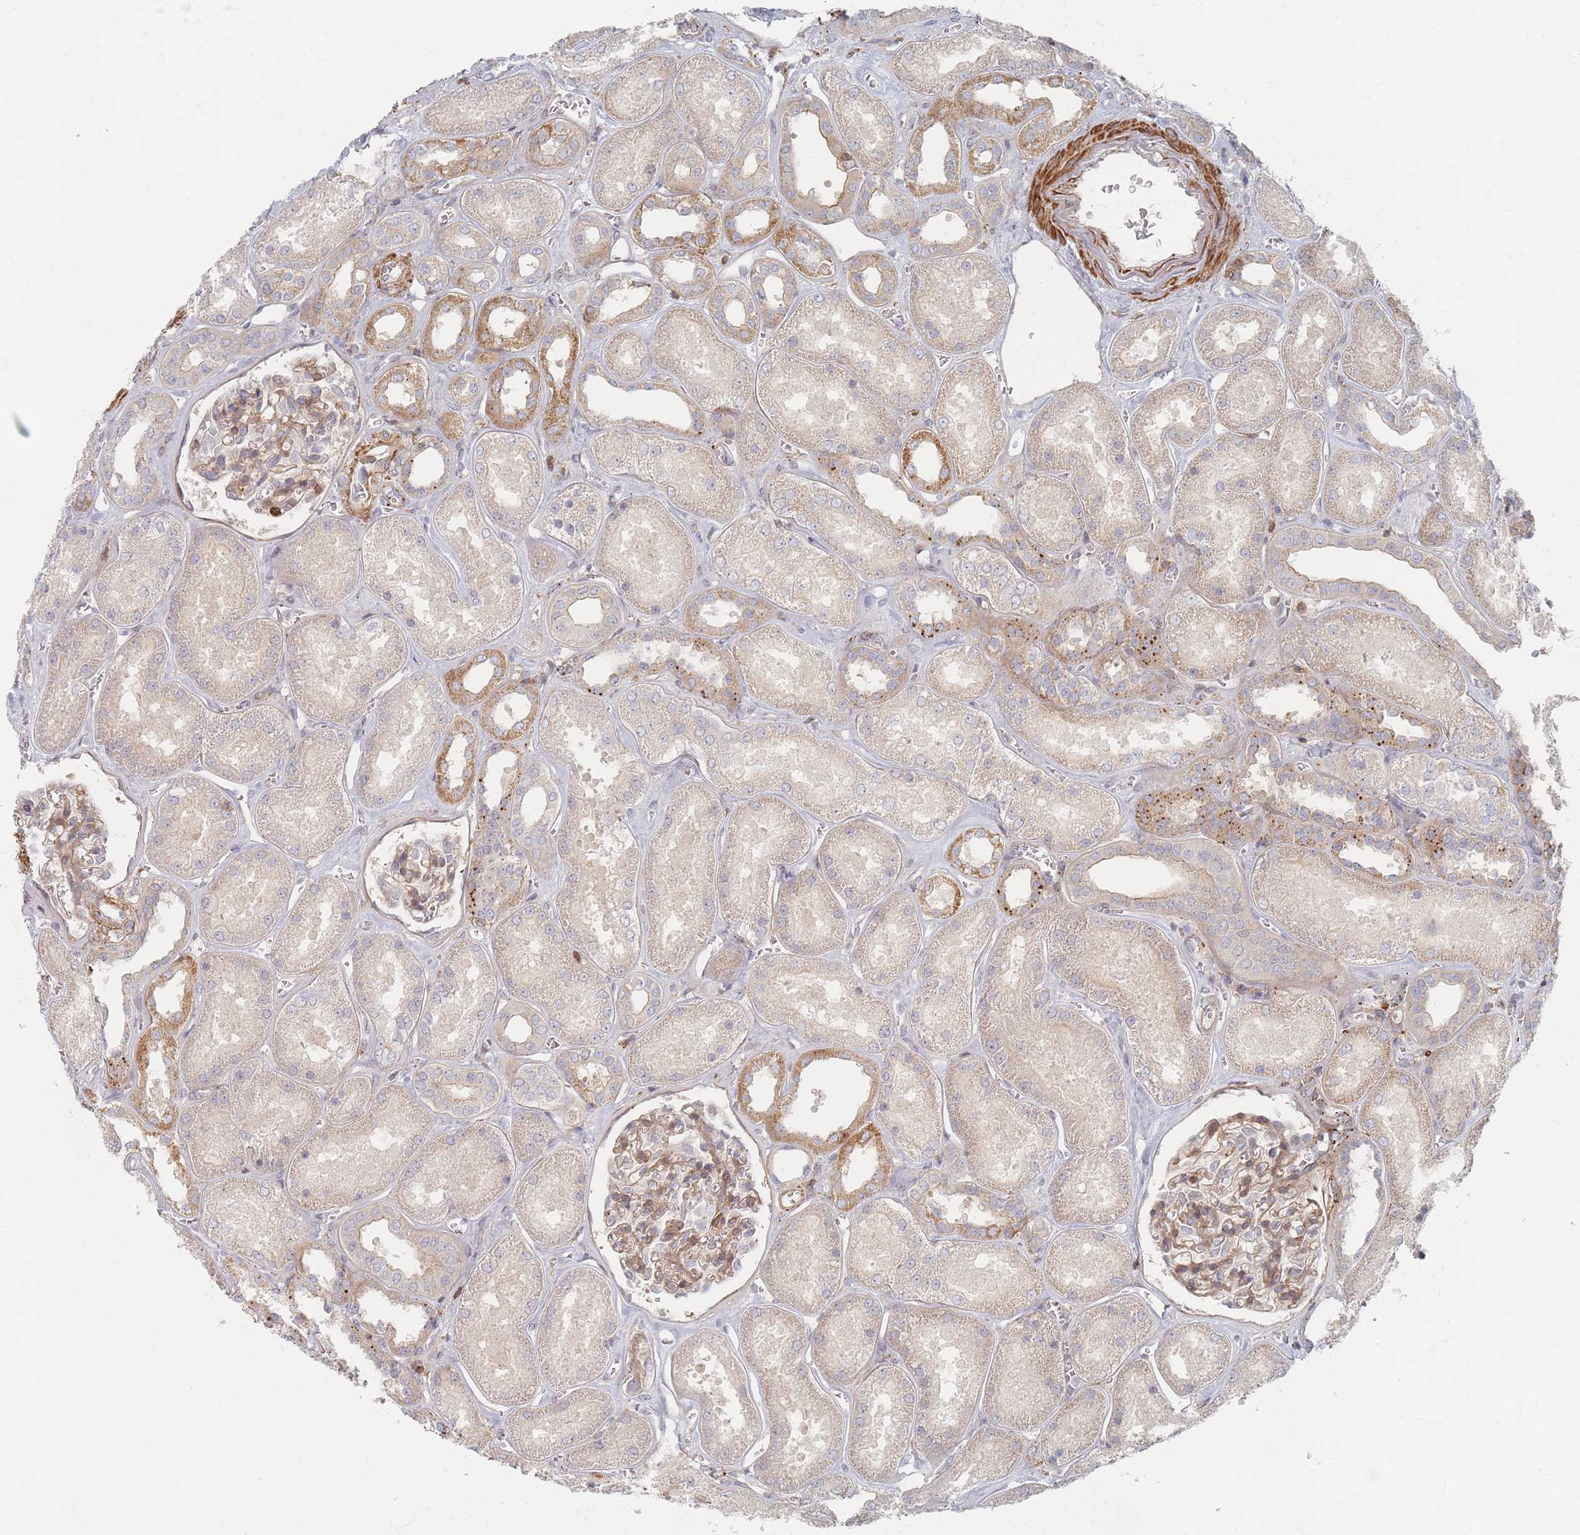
{"staining": {"intensity": "moderate", "quantity": "25%-75%", "location": "cytoplasmic/membranous"}, "tissue": "kidney", "cell_type": "Cells in glomeruli", "image_type": "normal", "snomed": [{"axis": "morphology", "description": "Normal tissue, NOS"}, {"axis": "morphology", "description": "Adenocarcinoma, NOS"}, {"axis": "topography", "description": "Kidney"}], "caption": "The image demonstrates immunohistochemical staining of normal kidney. There is moderate cytoplasmic/membranous expression is identified in about 25%-75% of cells in glomeruli.", "gene": "ZKSCAN7", "patient": {"sex": "female", "age": 68}}